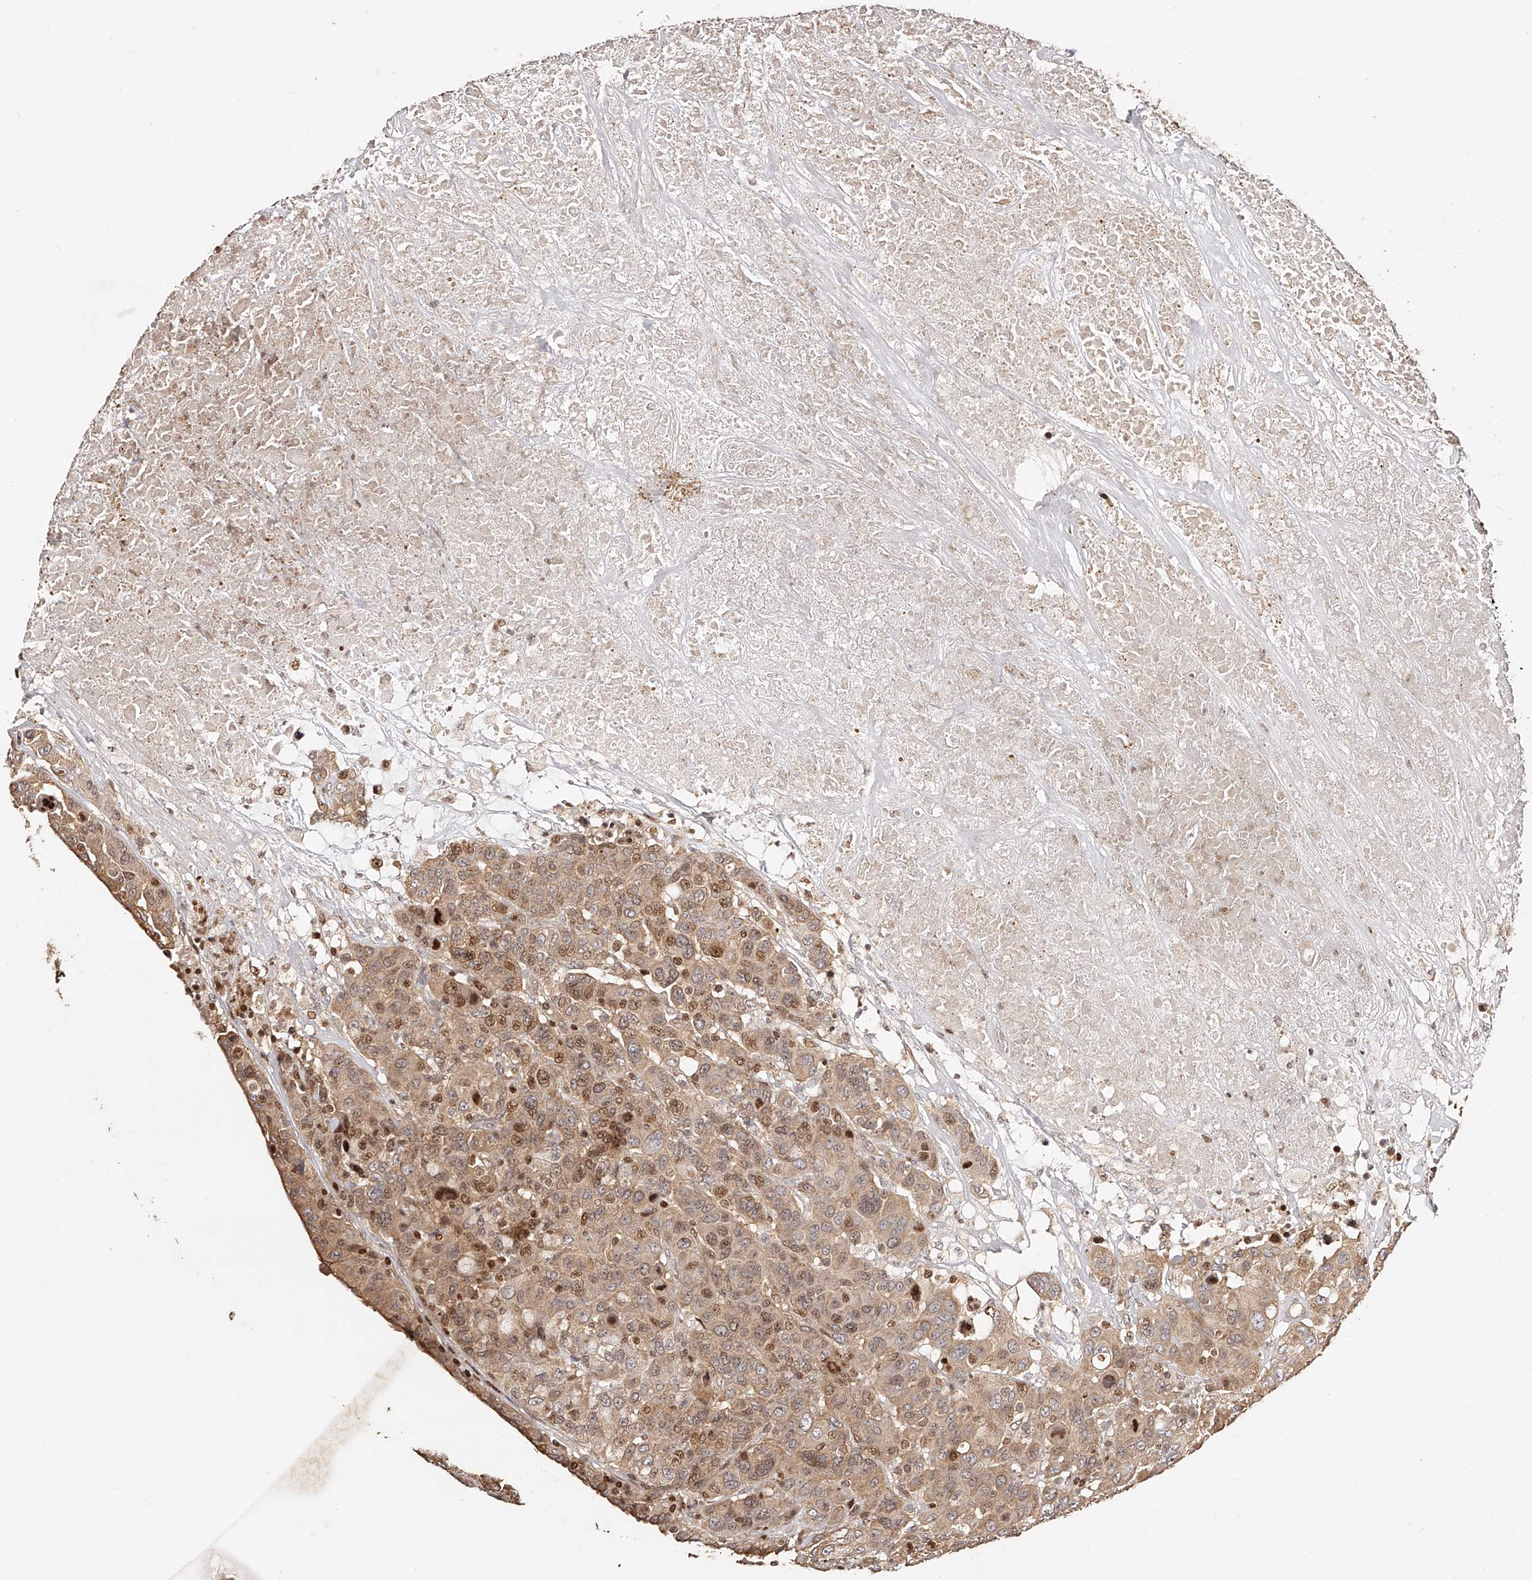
{"staining": {"intensity": "moderate", "quantity": ">75%", "location": "cytoplasmic/membranous,nuclear"}, "tissue": "breast cancer", "cell_type": "Tumor cells", "image_type": "cancer", "snomed": [{"axis": "morphology", "description": "Duct carcinoma"}, {"axis": "topography", "description": "Breast"}], "caption": "Brown immunohistochemical staining in human breast intraductal carcinoma displays moderate cytoplasmic/membranous and nuclear staining in approximately >75% of tumor cells. Immunohistochemistry (ihc) stains the protein in brown and the nuclei are stained blue.", "gene": "PFDN2", "patient": {"sex": "female", "age": 37}}